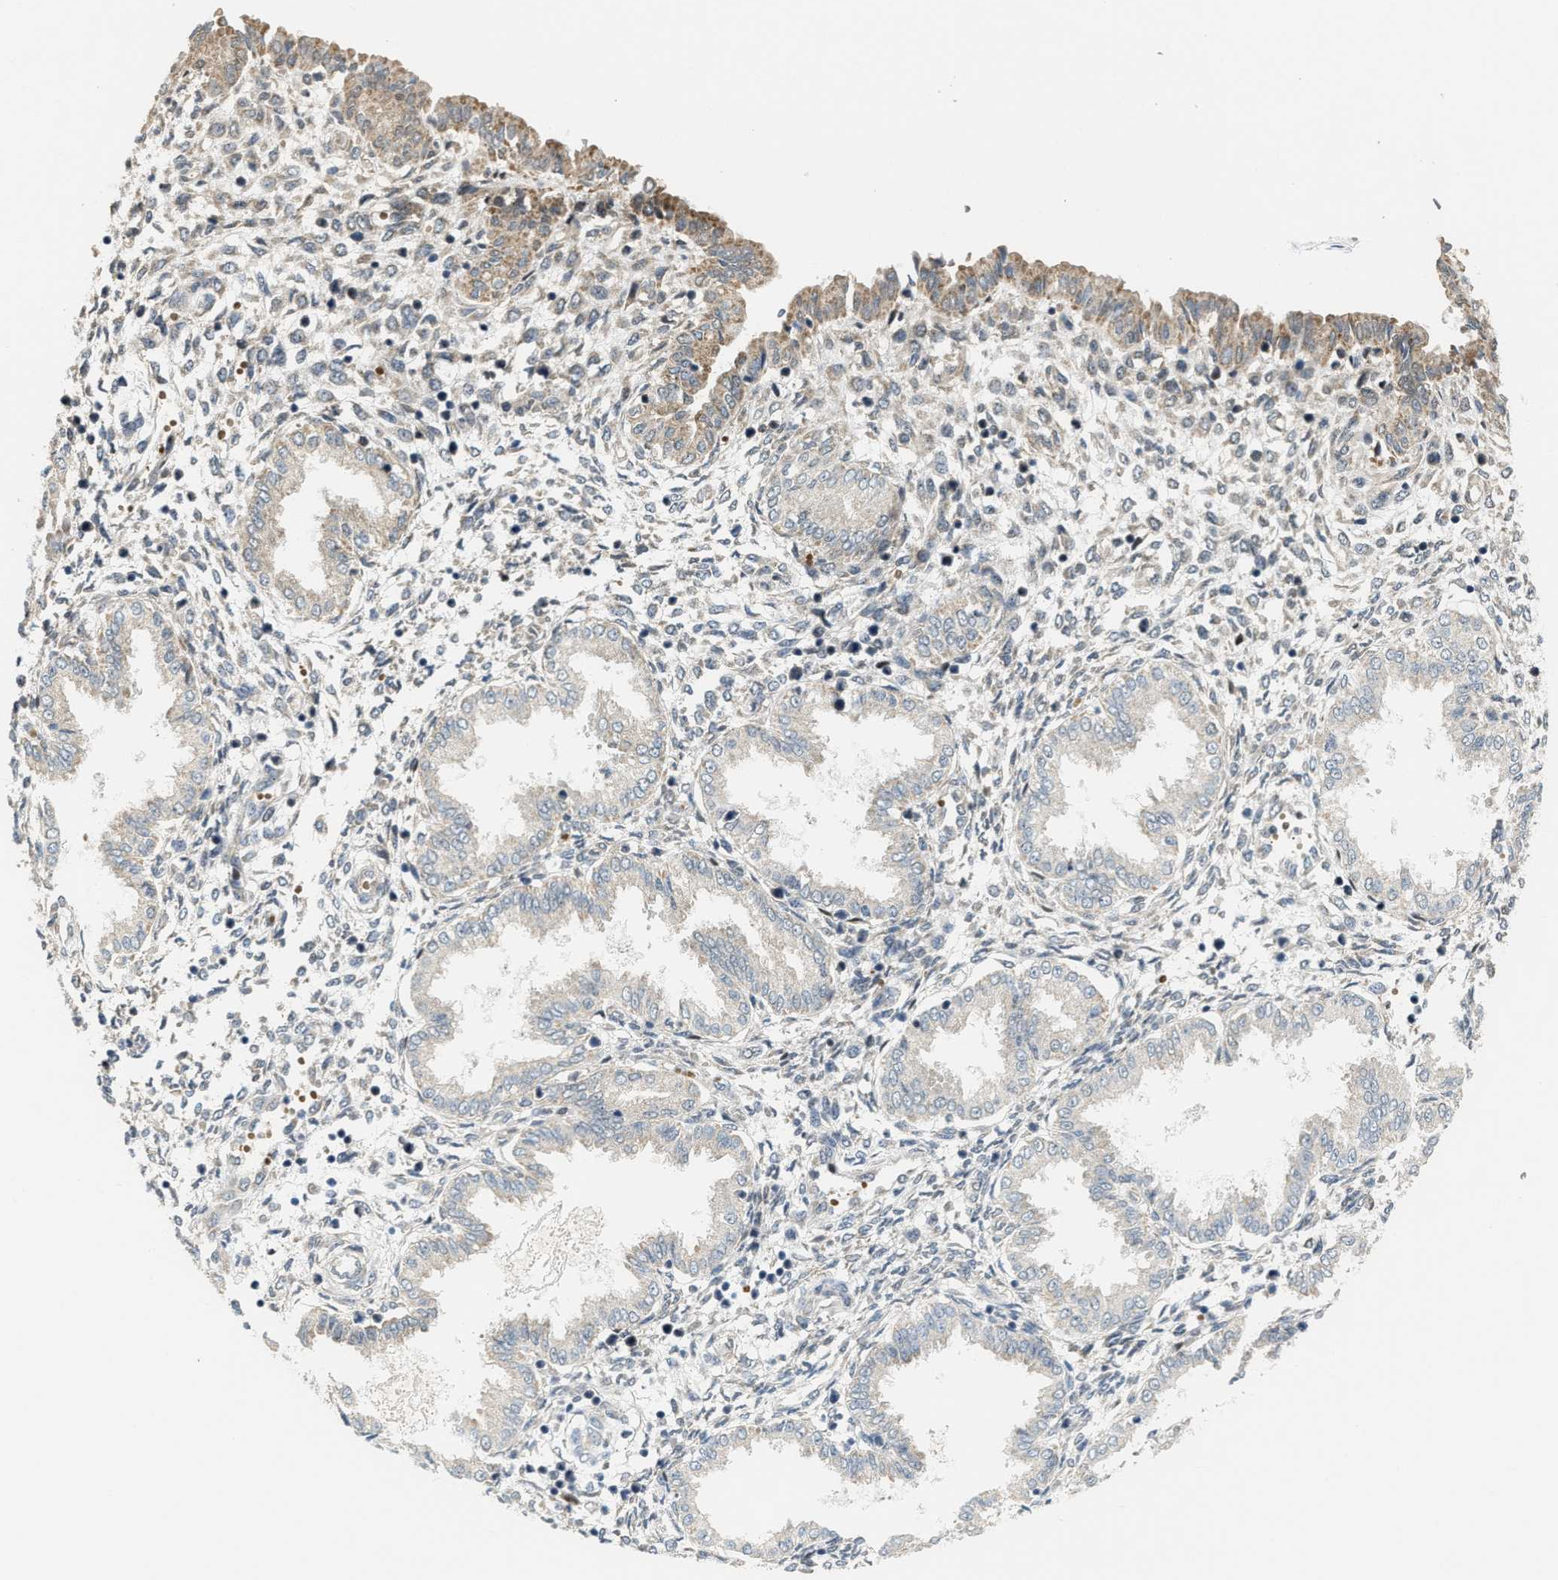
{"staining": {"intensity": "weak", "quantity": "<25%", "location": "cytoplasmic/membranous,nuclear"}, "tissue": "endometrium", "cell_type": "Cells in endometrial stroma", "image_type": "normal", "snomed": [{"axis": "morphology", "description": "Normal tissue, NOS"}, {"axis": "topography", "description": "Endometrium"}], "caption": "IHC of normal human endometrium demonstrates no staining in cells in endometrial stroma.", "gene": "KIF24", "patient": {"sex": "female", "age": 33}}